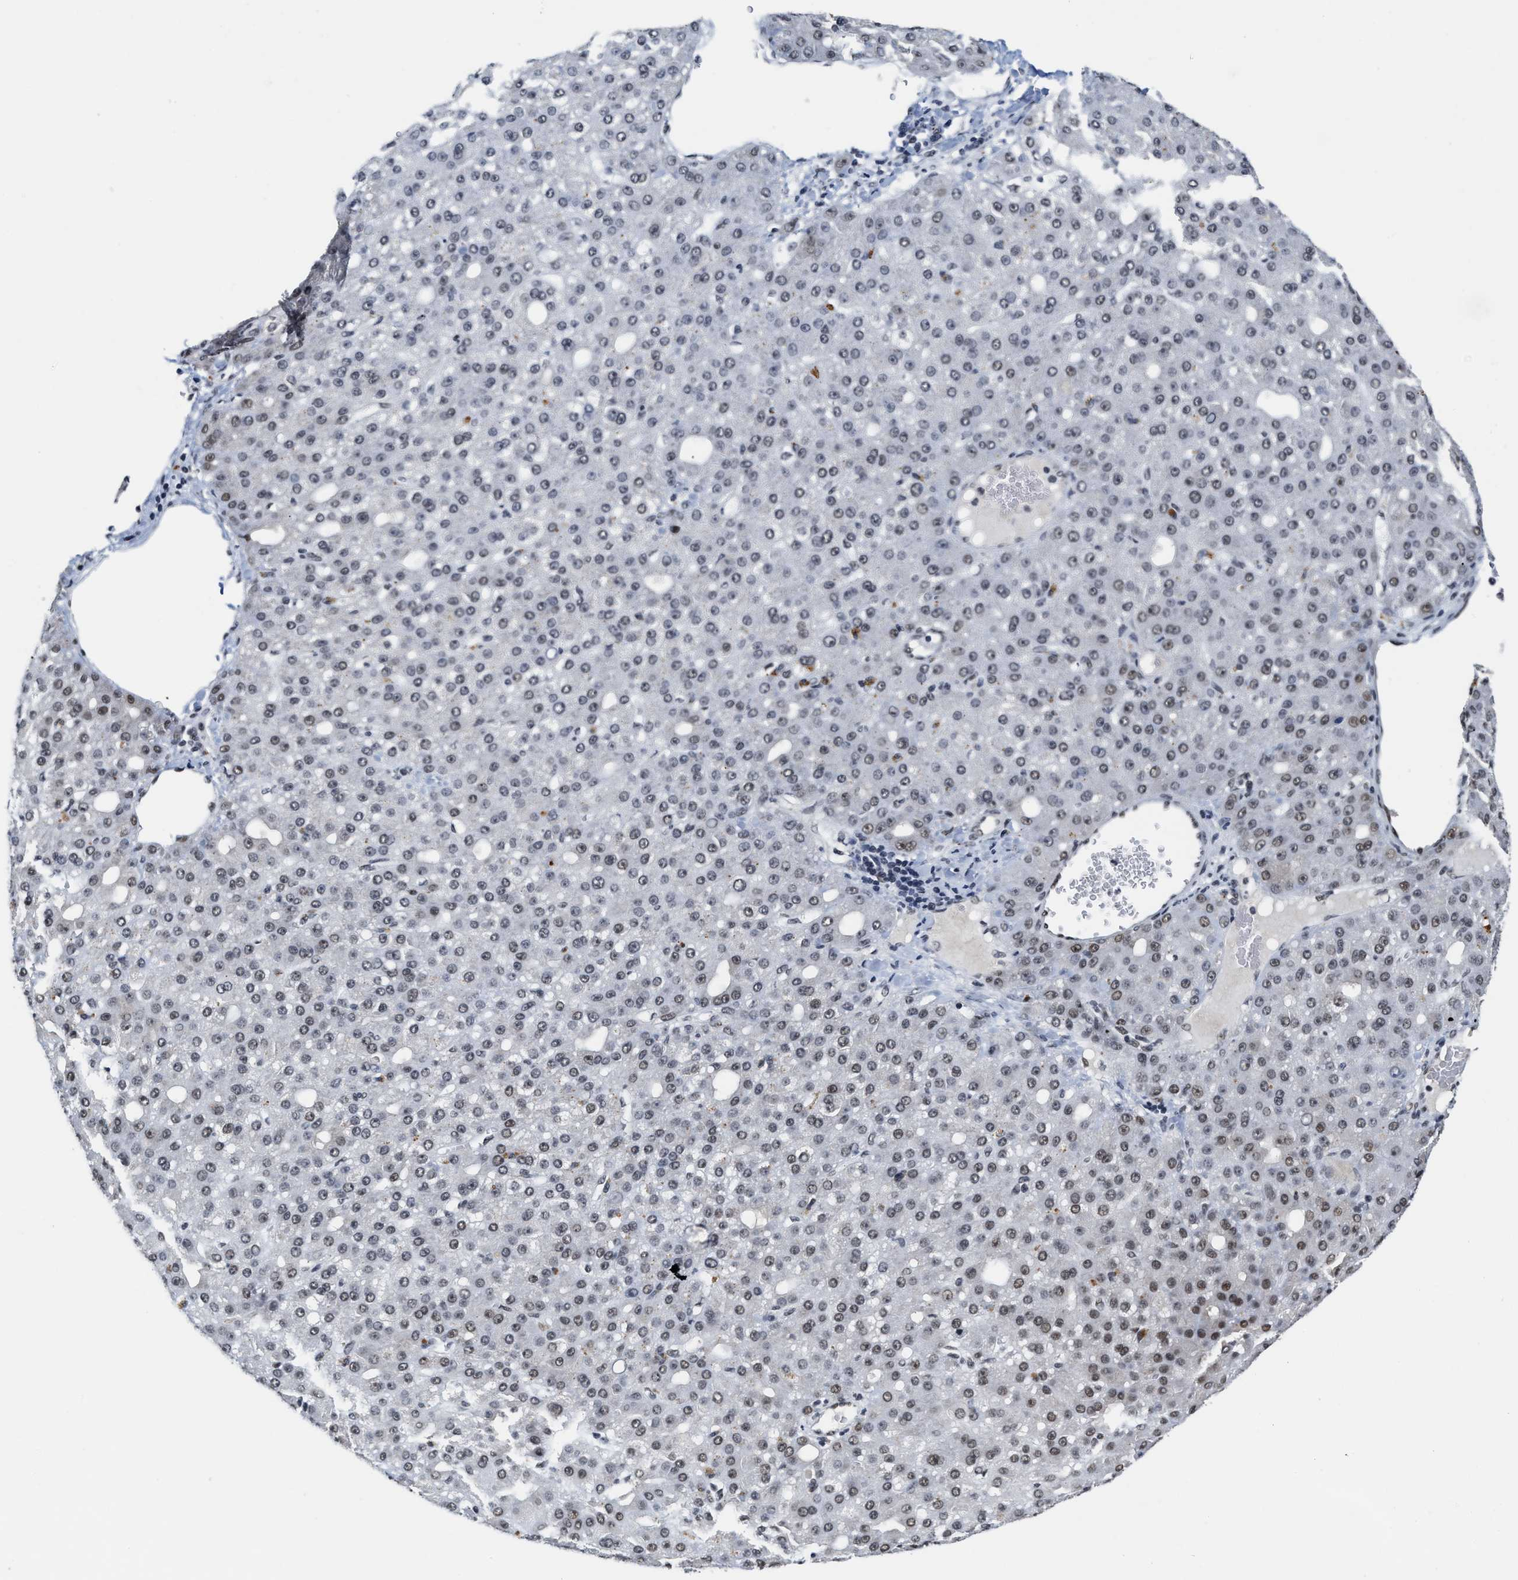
{"staining": {"intensity": "weak", "quantity": "25%-75%", "location": "nuclear"}, "tissue": "liver cancer", "cell_type": "Tumor cells", "image_type": "cancer", "snomed": [{"axis": "morphology", "description": "Carcinoma, Hepatocellular, NOS"}, {"axis": "topography", "description": "Liver"}], "caption": "The photomicrograph reveals immunohistochemical staining of liver cancer. There is weak nuclear staining is present in approximately 25%-75% of tumor cells.", "gene": "INIP", "patient": {"sex": "male", "age": 67}}